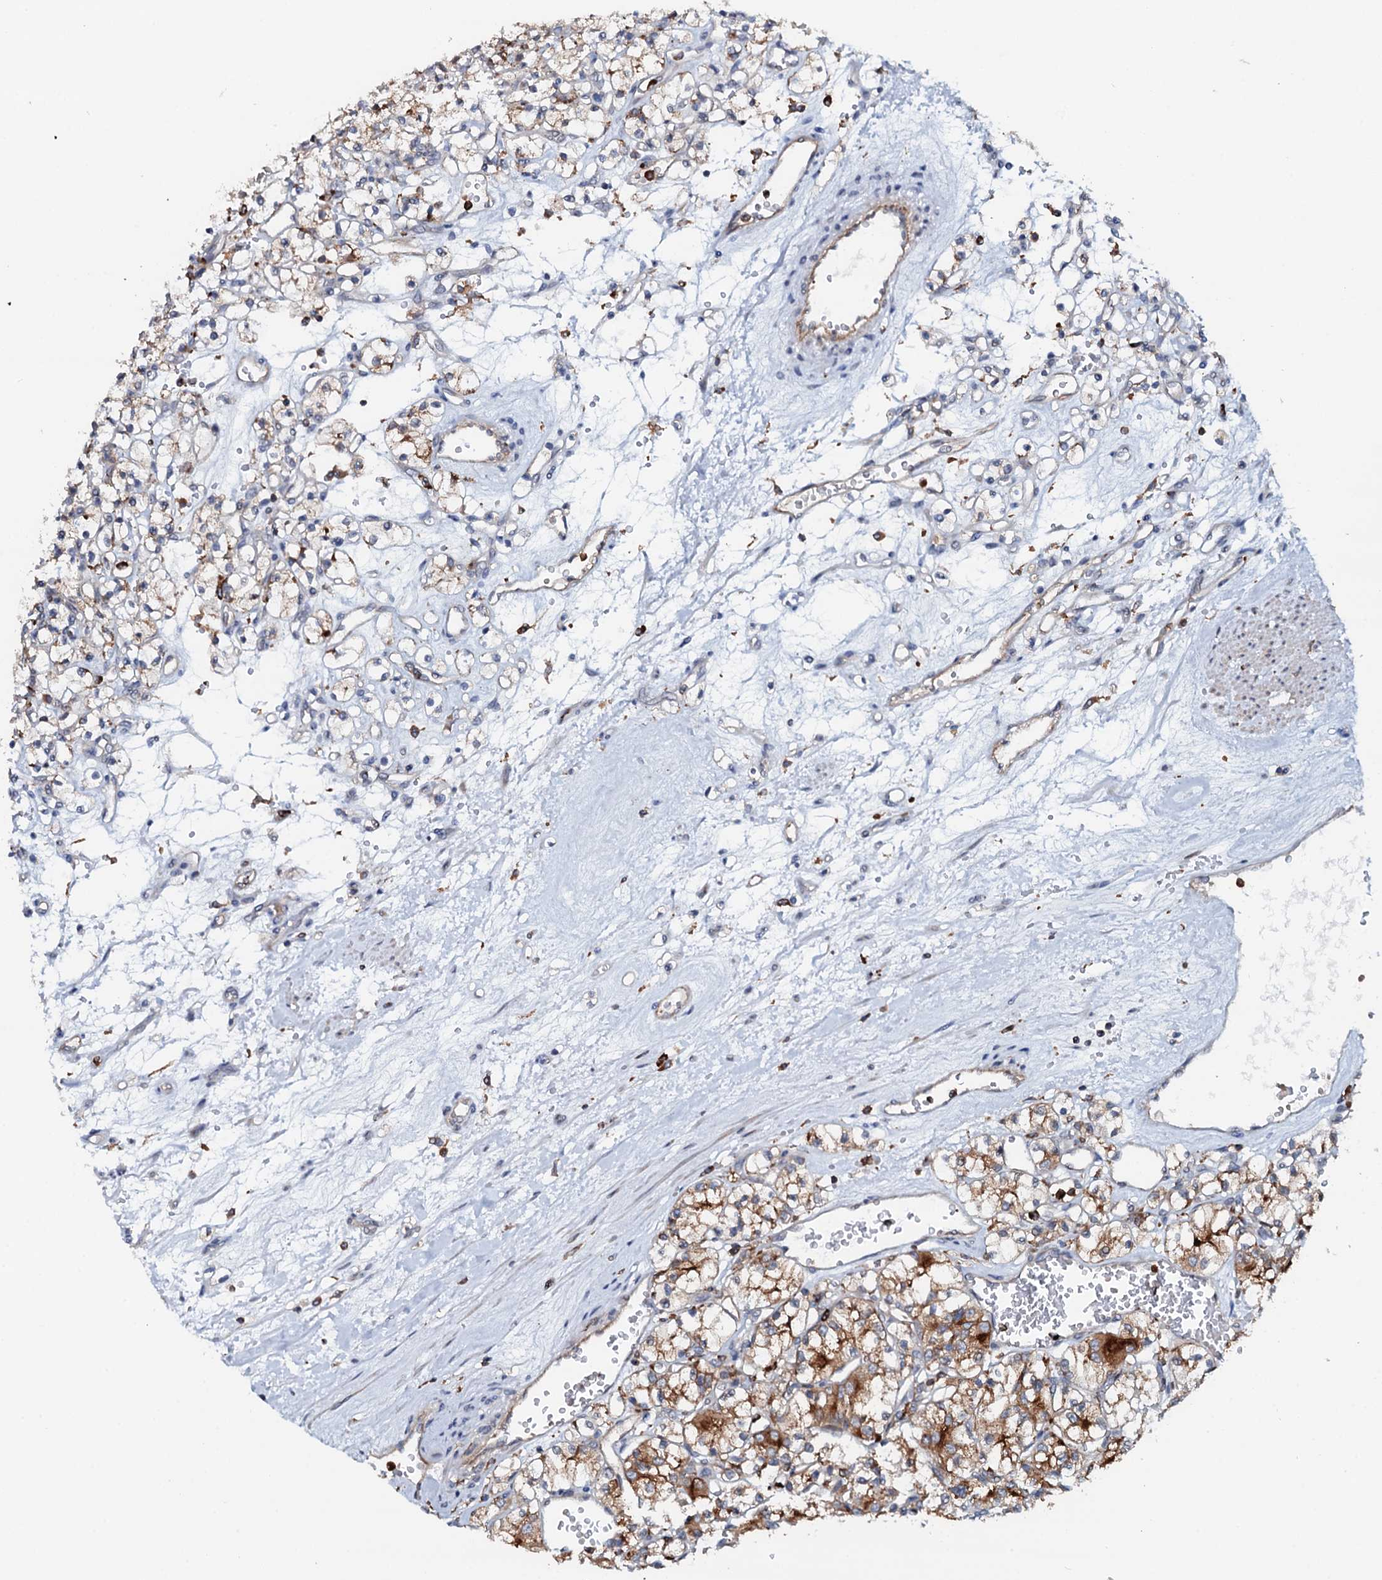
{"staining": {"intensity": "strong", "quantity": "<25%", "location": "cytoplasmic/membranous"}, "tissue": "renal cancer", "cell_type": "Tumor cells", "image_type": "cancer", "snomed": [{"axis": "morphology", "description": "Adenocarcinoma, NOS"}, {"axis": "topography", "description": "Kidney"}], "caption": "An immunohistochemistry photomicrograph of tumor tissue is shown. Protein staining in brown shows strong cytoplasmic/membranous positivity in renal adenocarcinoma within tumor cells.", "gene": "VAMP8", "patient": {"sex": "female", "age": 59}}